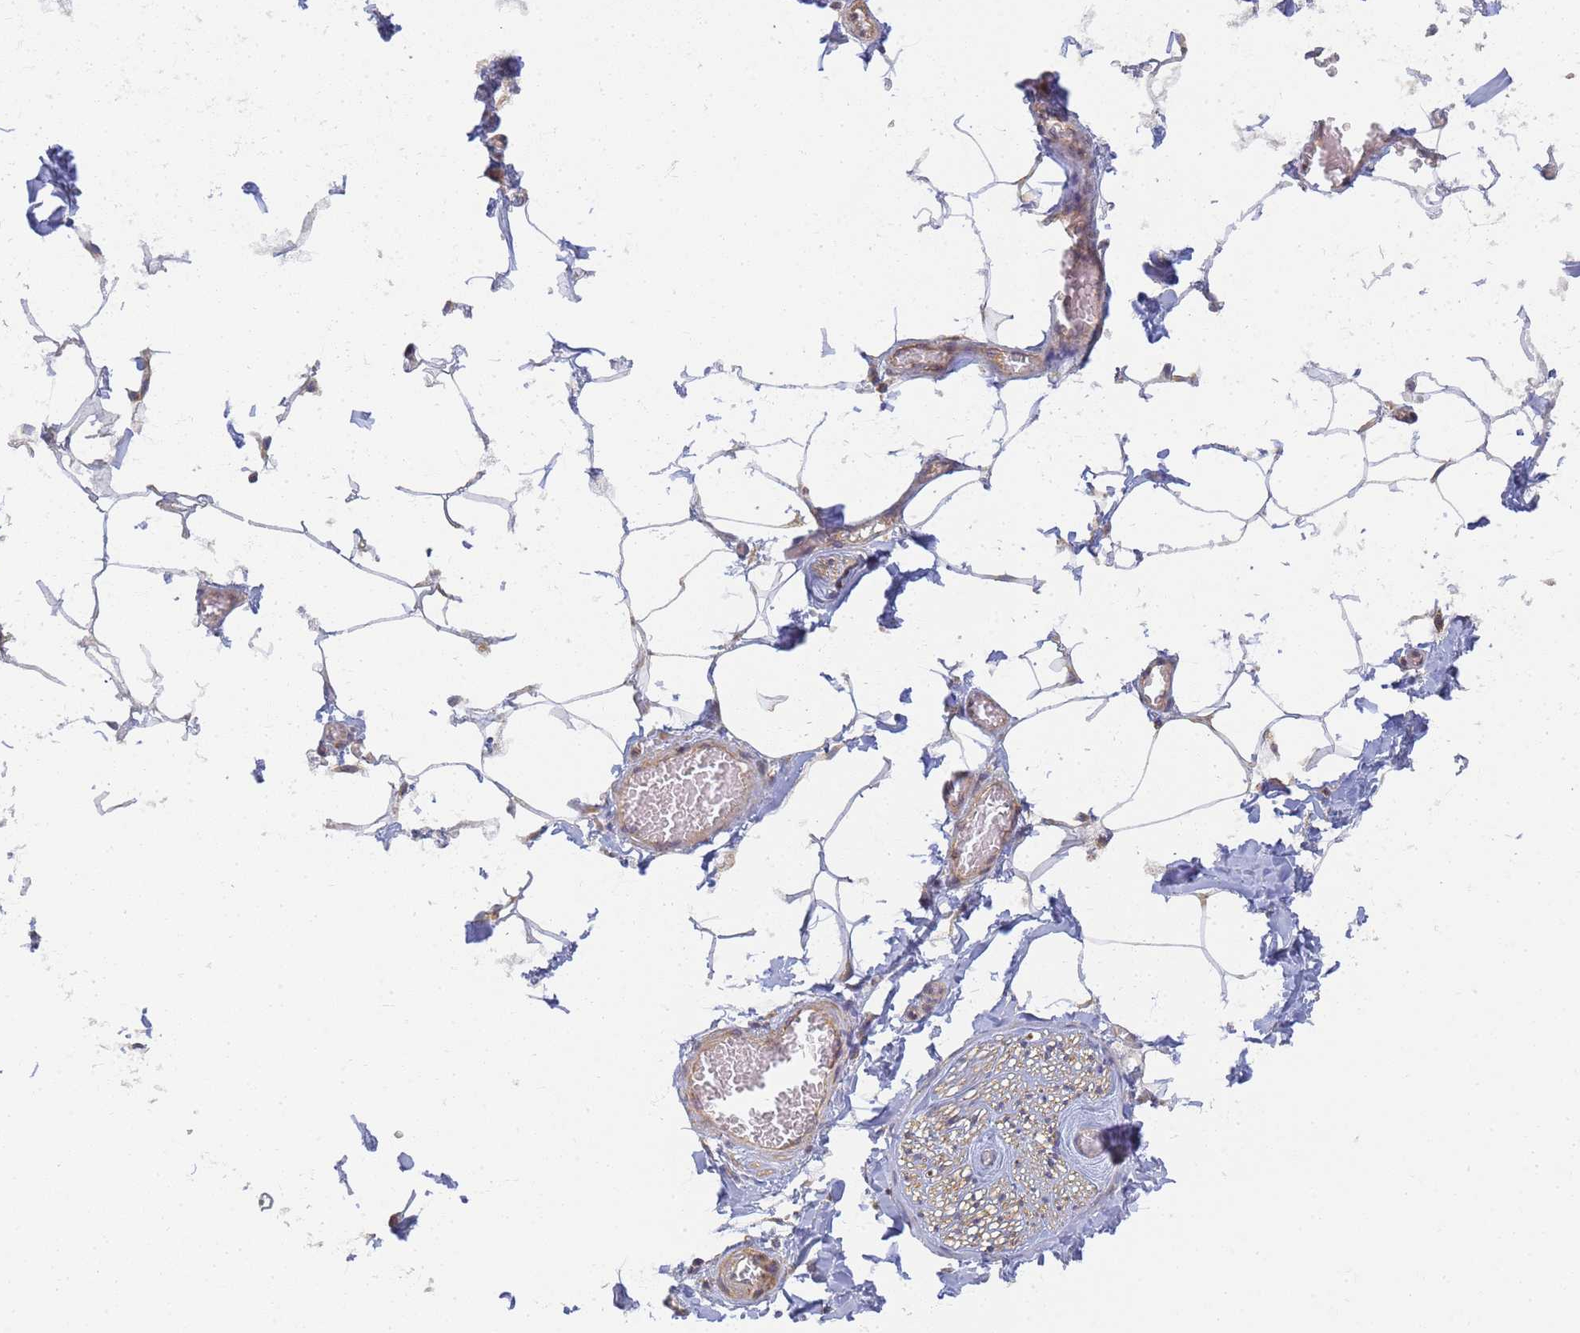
{"staining": {"intensity": "negative", "quantity": "none", "location": "none"}, "tissue": "adipose tissue", "cell_type": "Adipocytes", "image_type": "normal", "snomed": [{"axis": "morphology", "description": "Normal tissue, NOS"}, {"axis": "topography", "description": "Soft tissue"}, {"axis": "topography", "description": "Adipose tissue"}, {"axis": "topography", "description": "Vascular tissue"}, {"axis": "topography", "description": "Peripheral nerve tissue"}], "caption": "This image is of unremarkable adipose tissue stained with immunohistochemistry to label a protein in brown with the nuclei are counter-stained blue. There is no expression in adipocytes. Brightfield microscopy of immunohistochemistry stained with DAB (brown) and hematoxylin (blue), captured at high magnification.", "gene": "UTP23", "patient": {"sex": "male", "age": 46}}